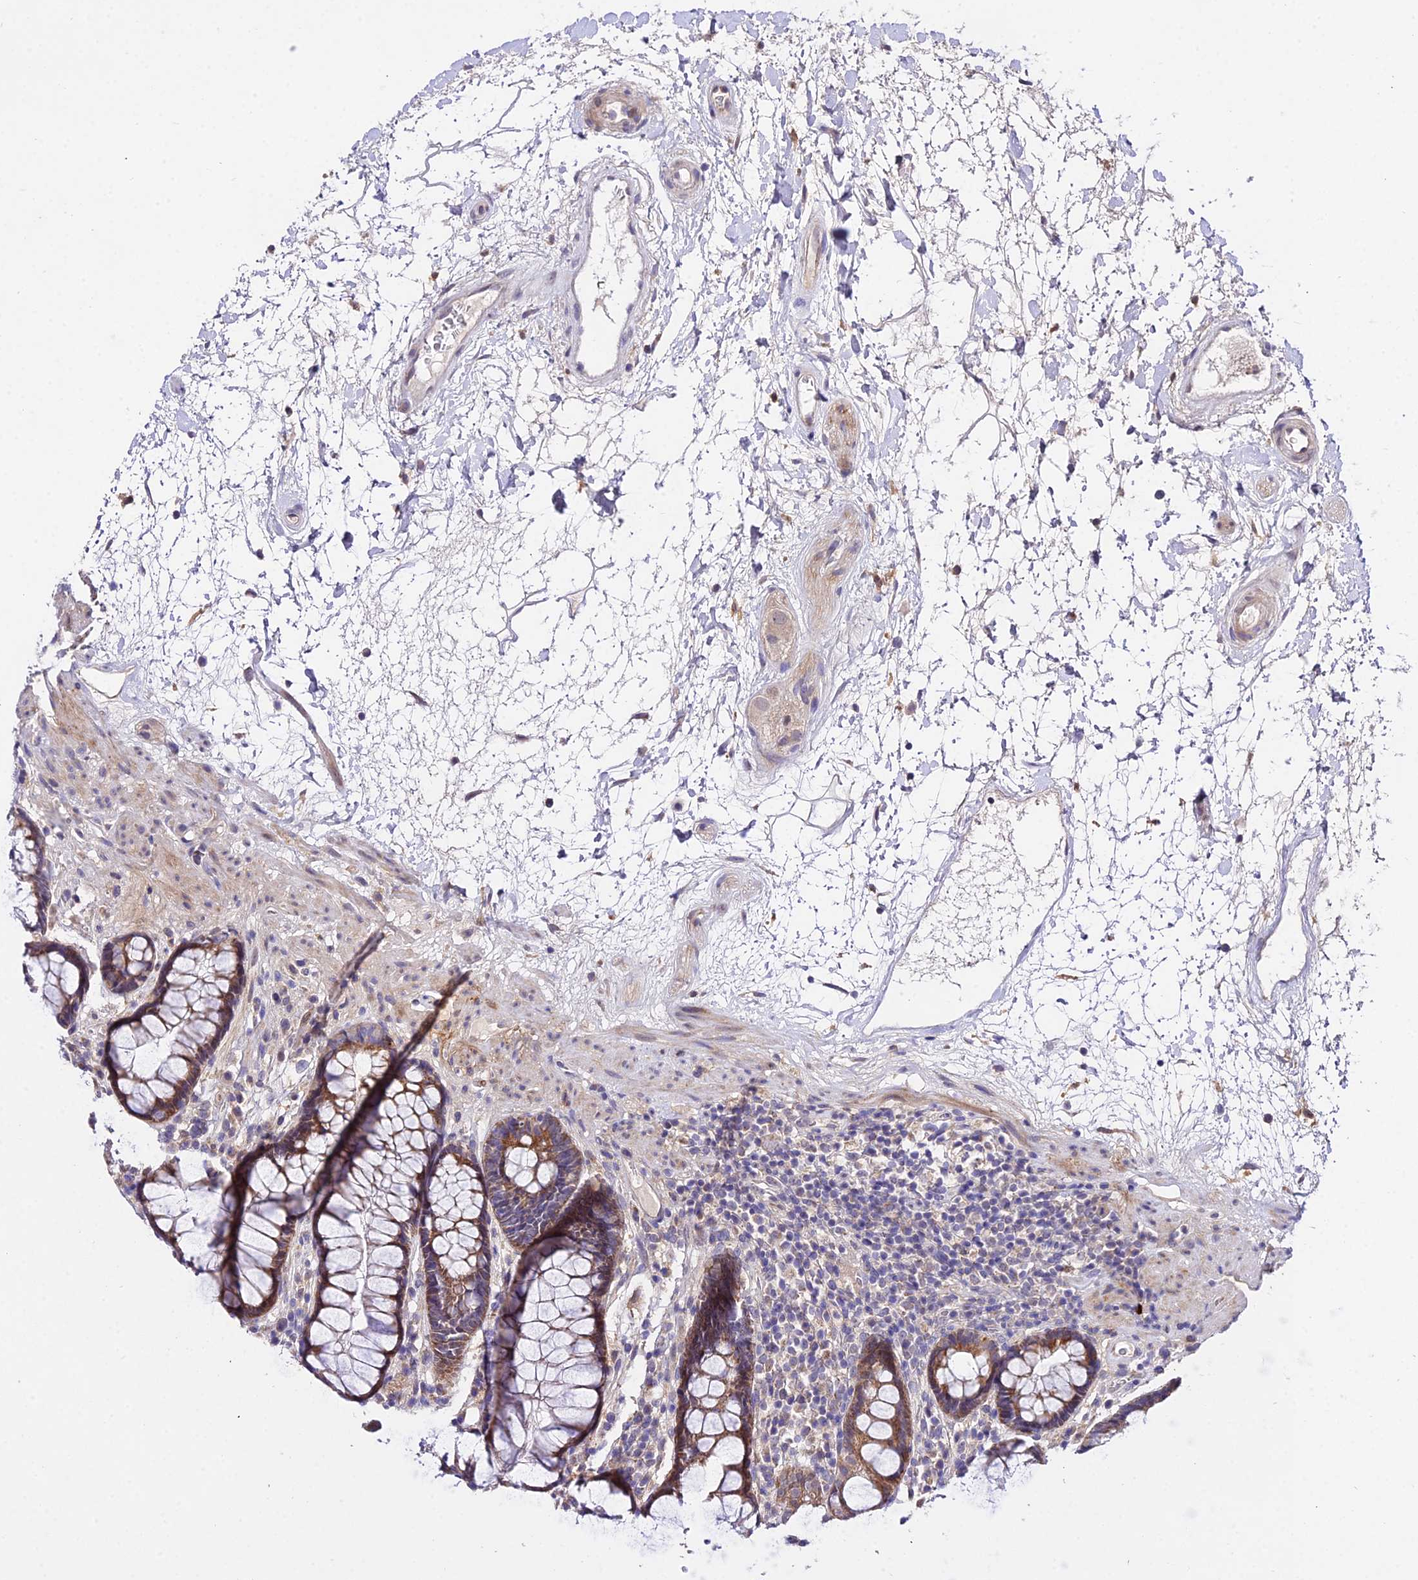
{"staining": {"intensity": "moderate", "quantity": ">75%", "location": "cytoplasmic/membranous"}, "tissue": "rectum", "cell_type": "Glandular cells", "image_type": "normal", "snomed": [{"axis": "morphology", "description": "Normal tissue, NOS"}, {"axis": "topography", "description": "Rectum"}], "caption": "Immunohistochemistry (DAB (3,3'-diaminobenzidine)) staining of unremarkable rectum exhibits moderate cytoplasmic/membranous protein staining in about >75% of glandular cells.", "gene": "WDR5B", "patient": {"sex": "male", "age": 64}}